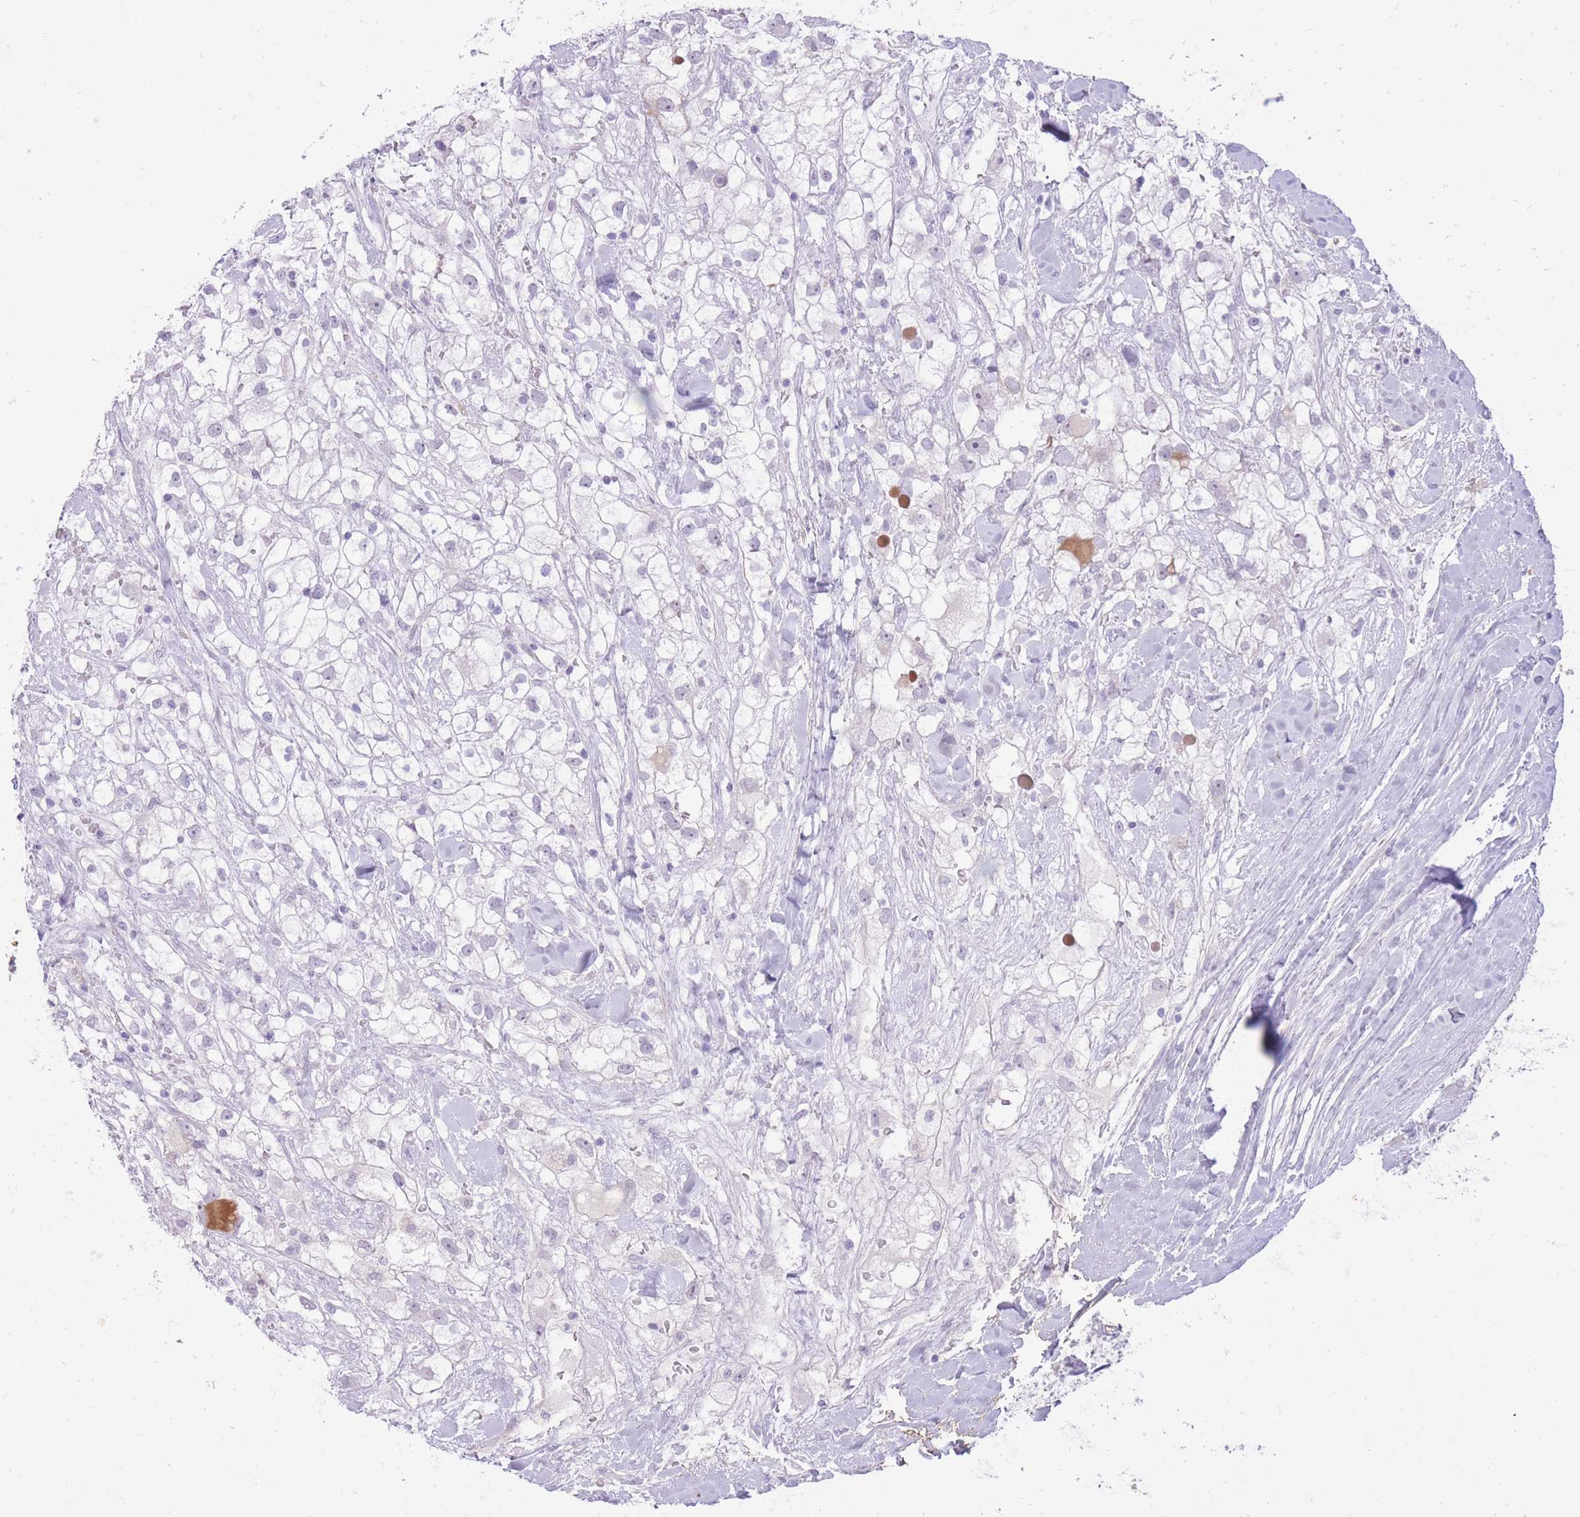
{"staining": {"intensity": "negative", "quantity": "none", "location": "none"}, "tissue": "renal cancer", "cell_type": "Tumor cells", "image_type": "cancer", "snomed": [{"axis": "morphology", "description": "Adenocarcinoma, NOS"}, {"axis": "topography", "description": "Kidney"}], "caption": "Immunohistochemistry (IHC) micrograph of neoplastic tissue: renal cancer stained with DAB shows no significant protein staining in tumor cells.", "gene": "MEIS3", "patient": {"sex": "male", "age": 59}}